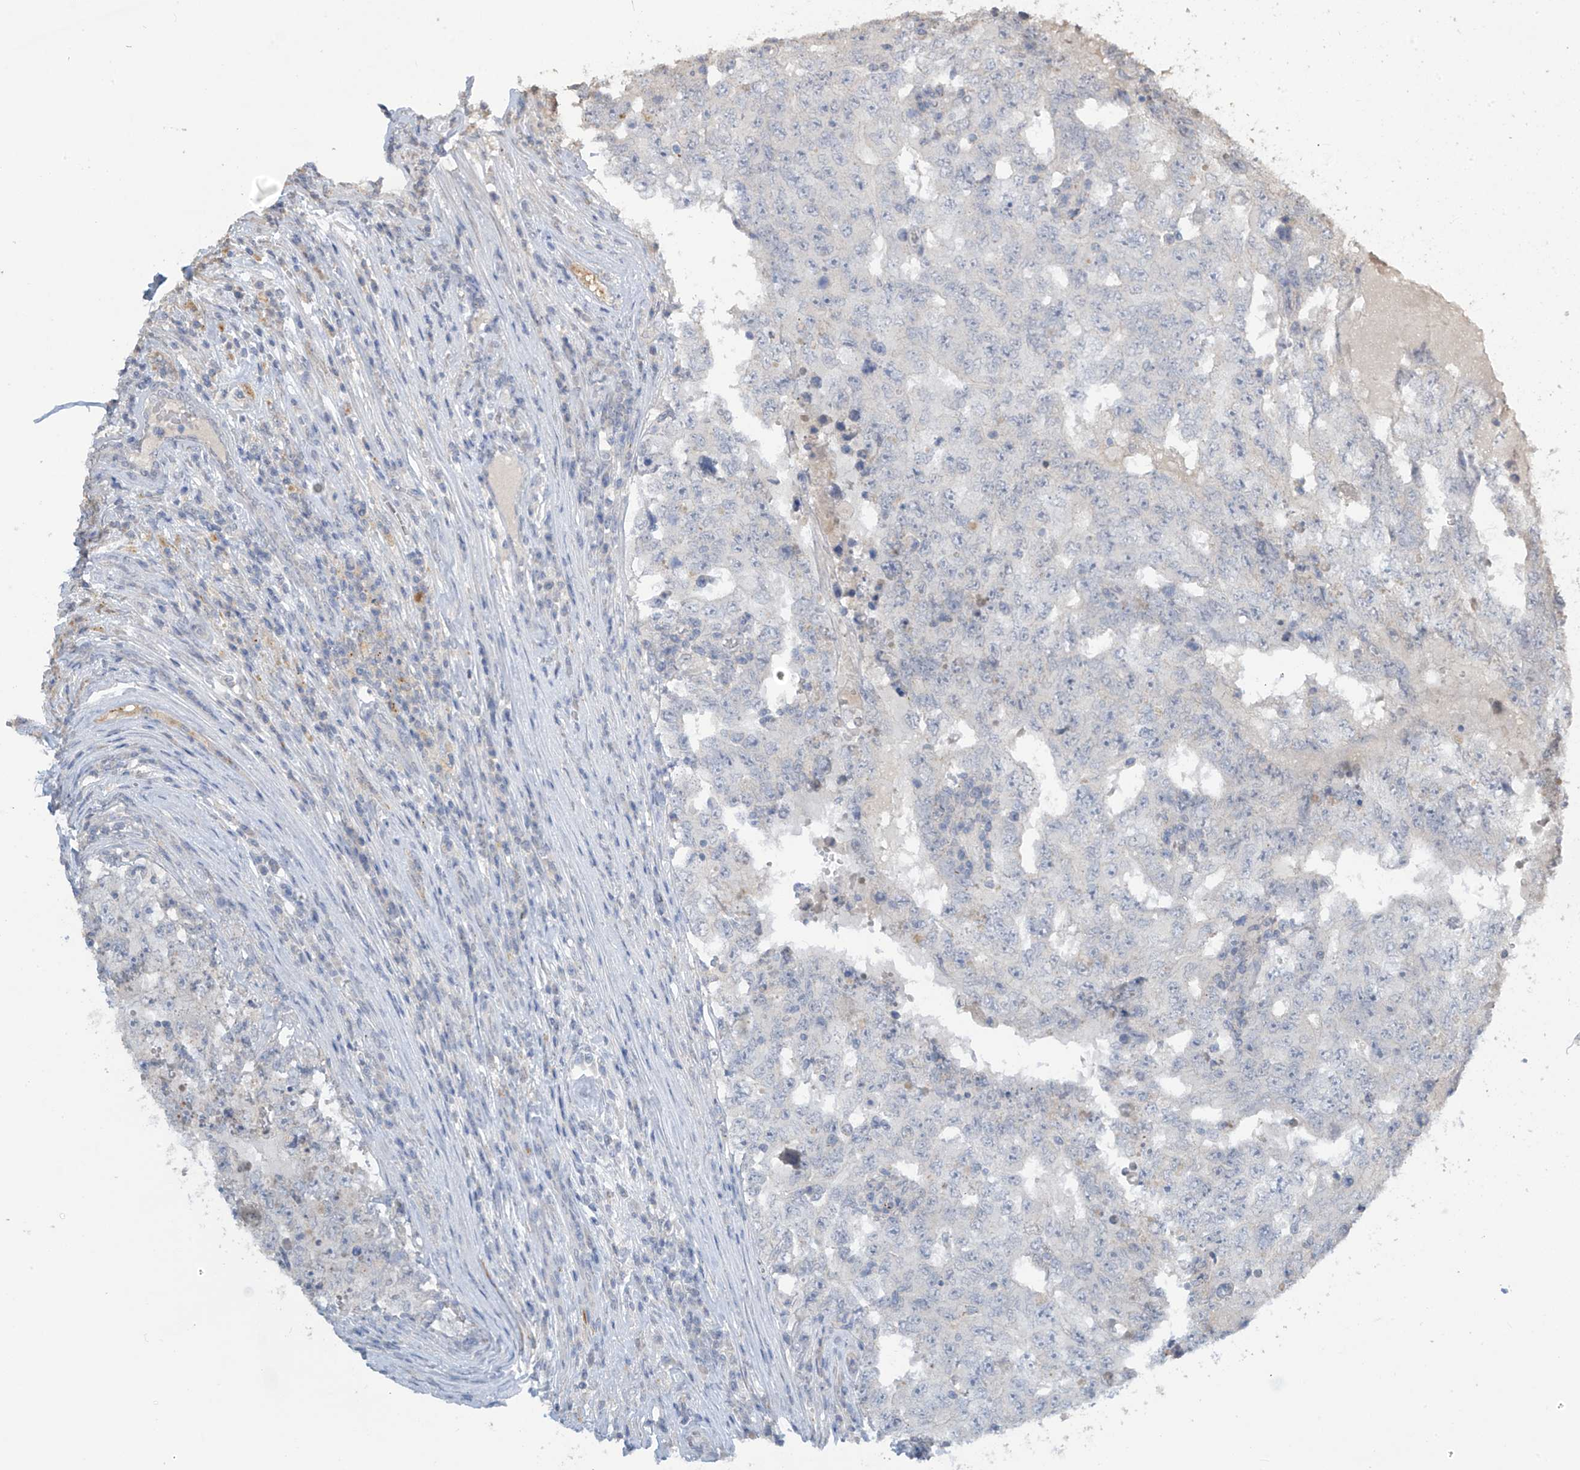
{"staining": {"intensity": "negative", "quantity": "none", "location": "none"}, "tissue": "testis cancer", "cell_type": "Tumor cells", "image_type": "cancer", "snomed": [{"axis": "morphology", "description": "Carcinoma, Embryonal, NOS"}, {"axis": "topography", "description": "Testis"}], "caption": "This is an IHC micrograph of human testis embryonal carcinoma. There is no expression in tumor cells.", "gene": "SLFN14", "patient": {"sex": "male", "age": 26}}